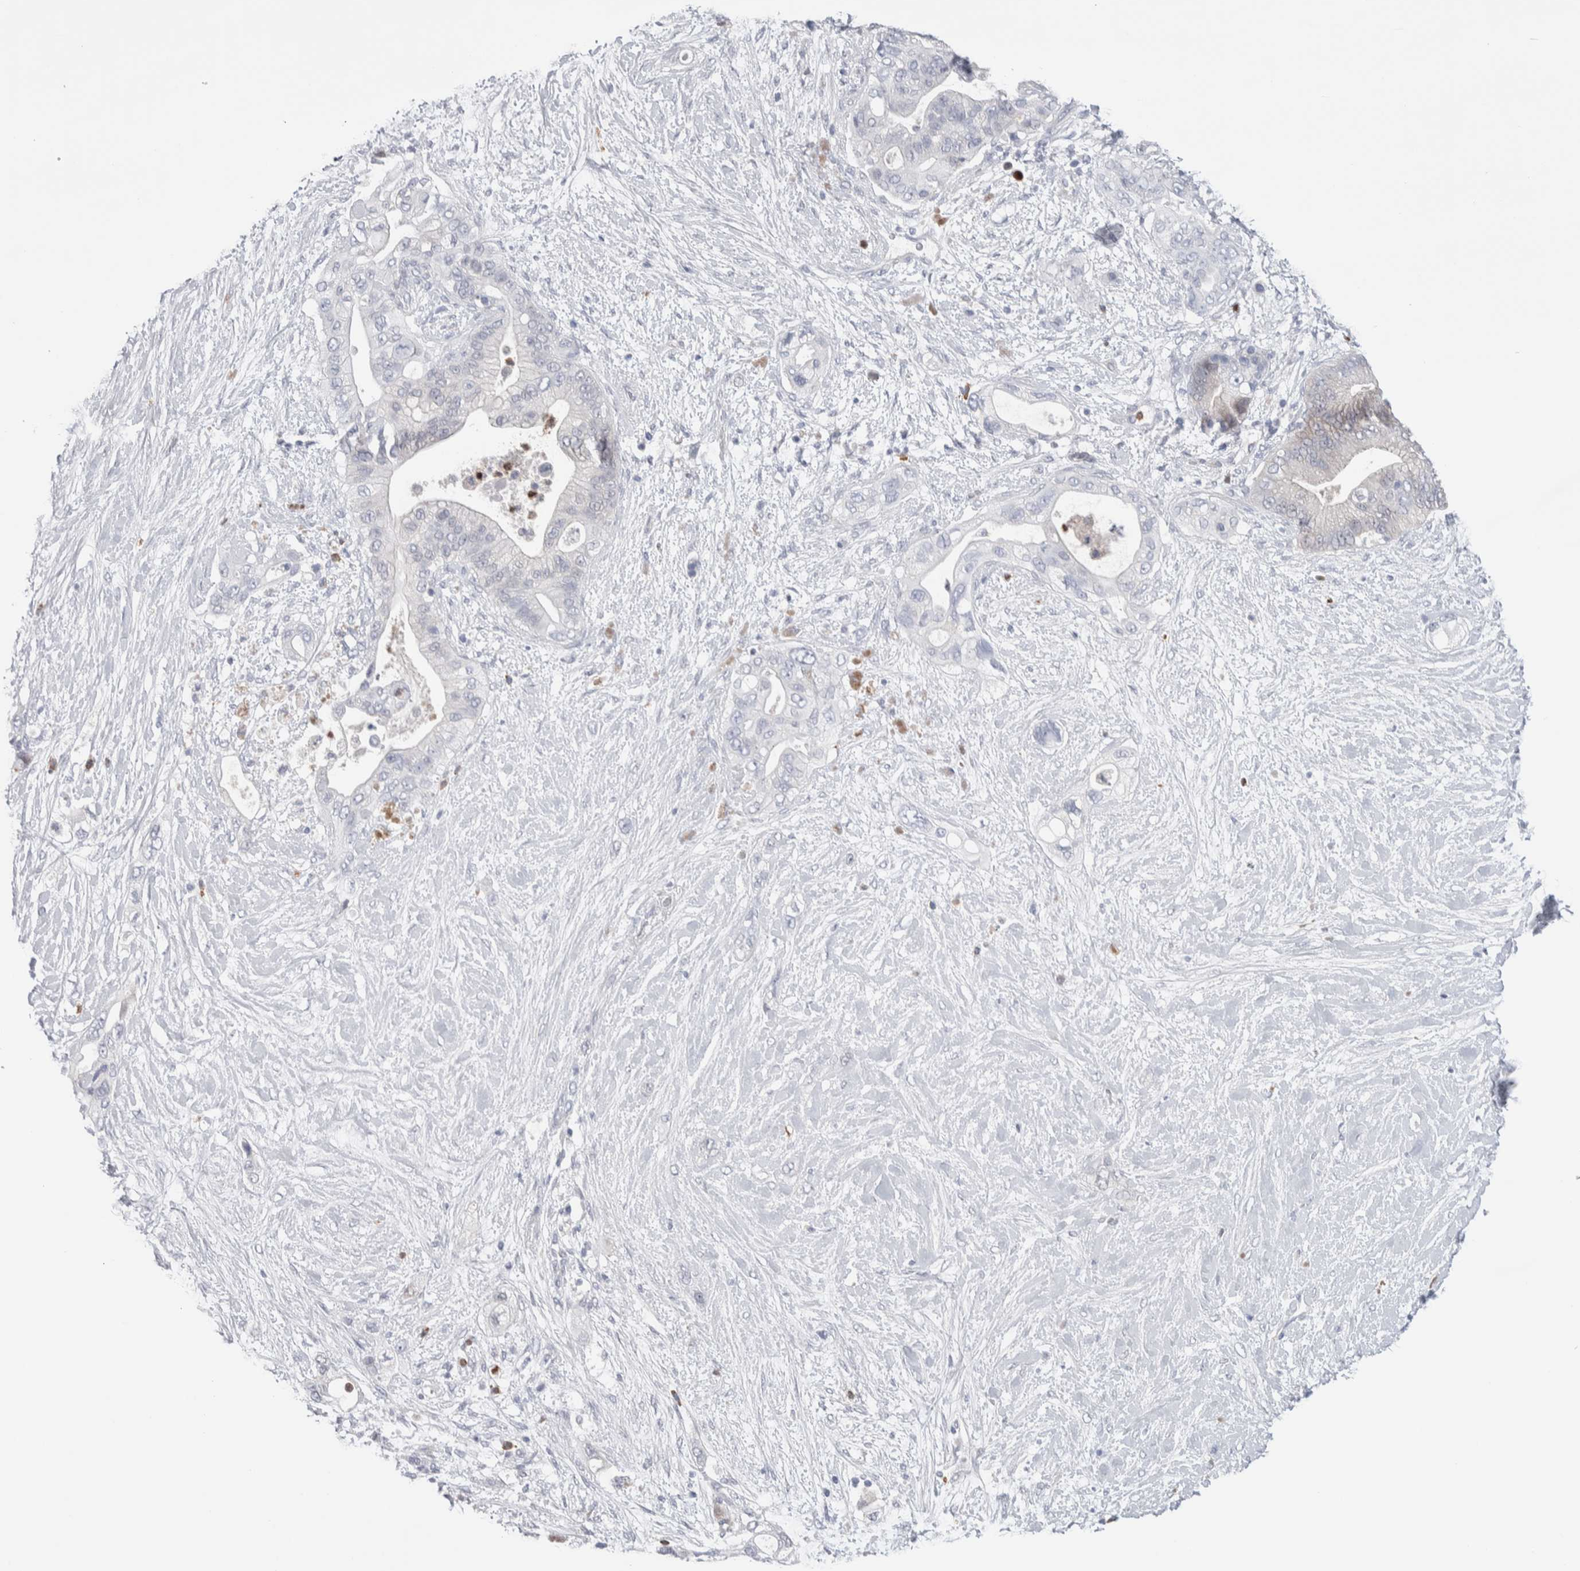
{"staining": {"intensity": "negative", "quantity": "none", "location": "none"}, "tissue": "pancreatic cancer", "cell_type": "Tumor cells", "image_type": "cancer", "snomed": [{"axis": "morphology", "description": "Adenocarcinoma, NOS"}, {"axis": "topography", "description": "Pancreas"}], "caption": "Histopathology image shows no significant protein positivity in tumor cells of adenocarcinoma (pancreatic).", "gene": "LURAP1L", "patient": {"sex": "male", "age": 53}}